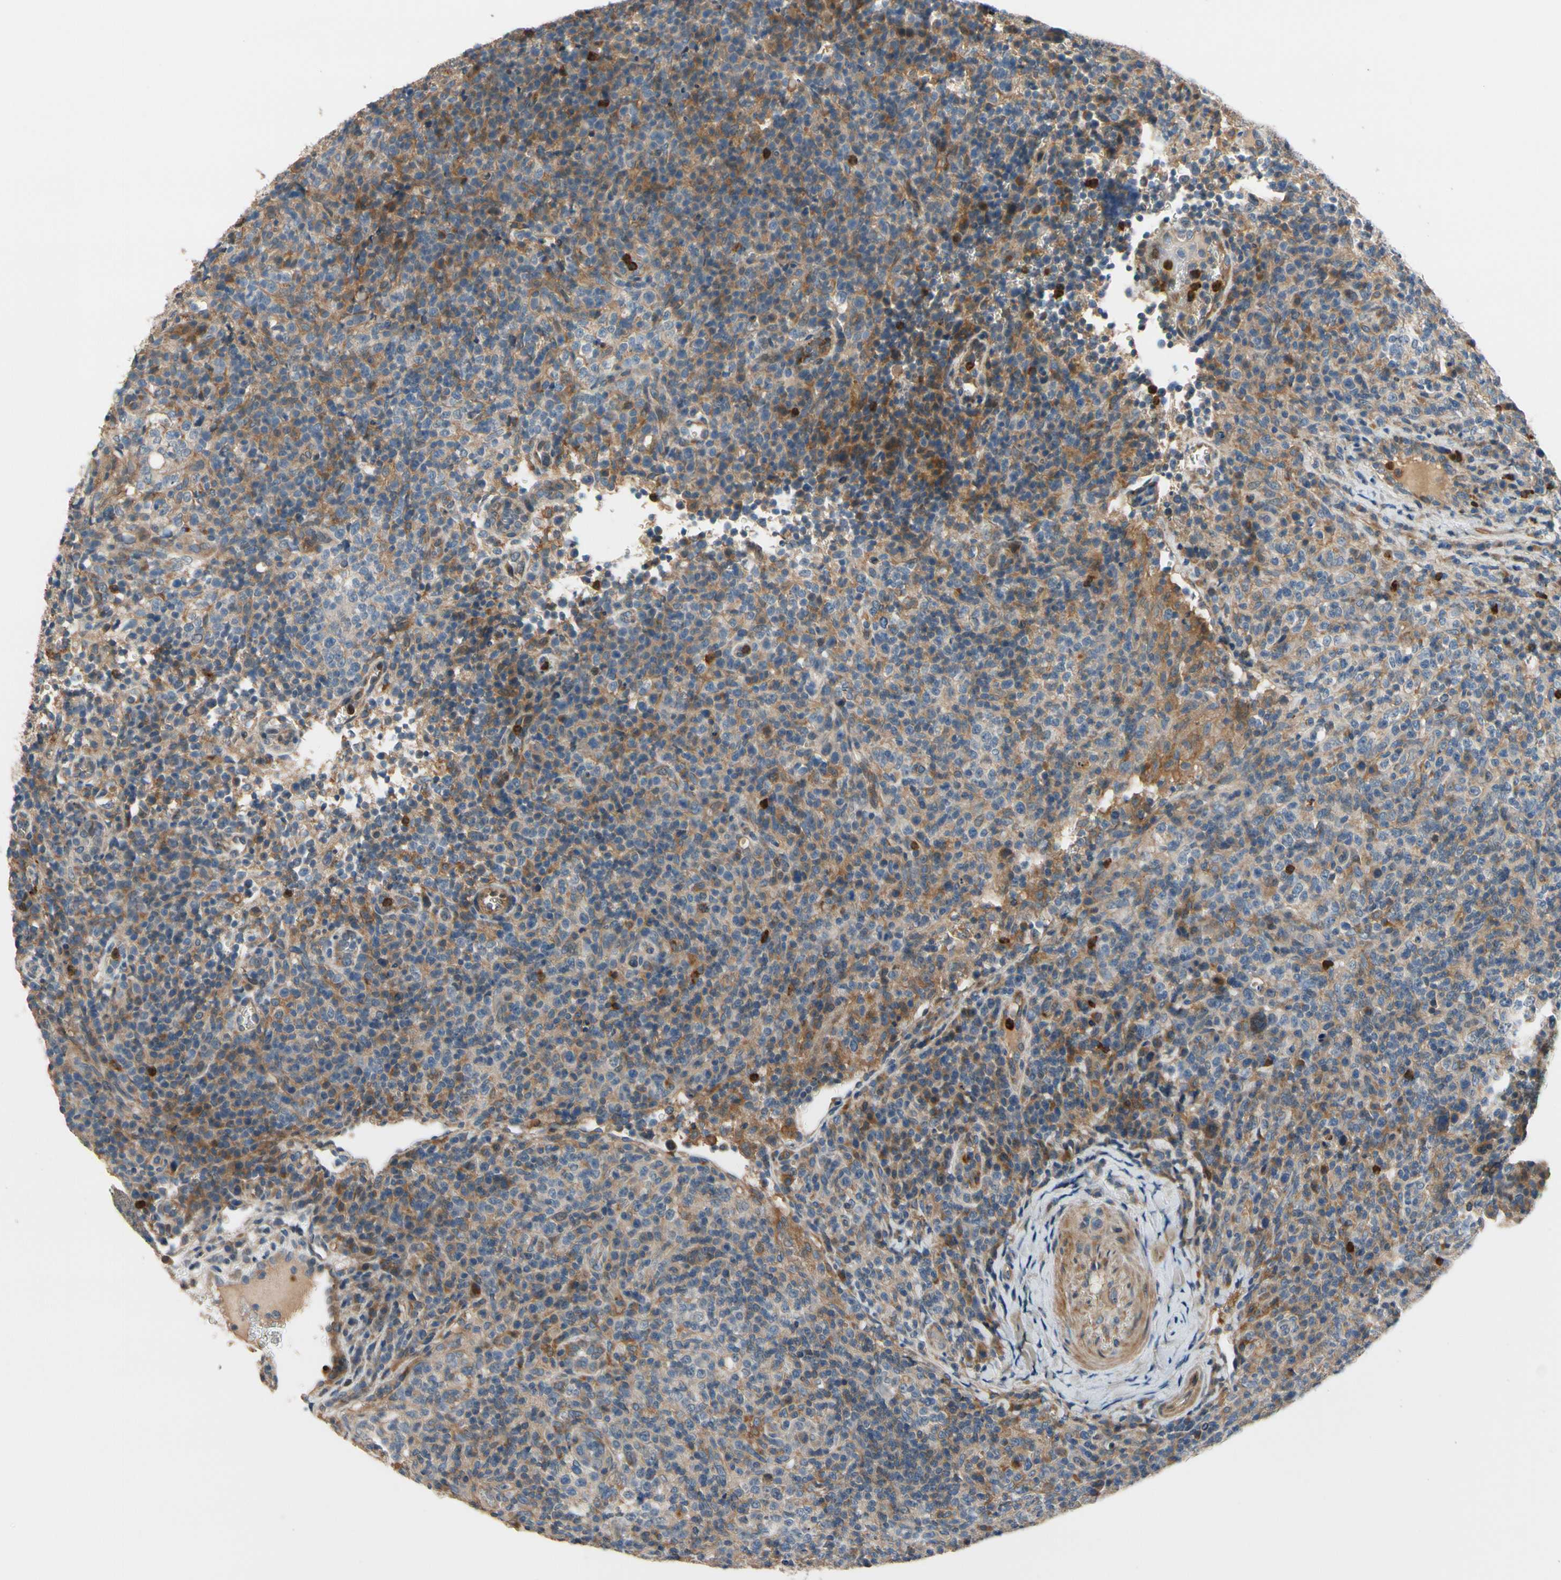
{"staining": {"intensity": "weak", "quantity": "<25%", "location": "cytoplasmic/membranous"}, "tissue": "lymphoma", "cell_type": "Tumor cells", "image_type": "cancer", "snomed": [{"axis": "morphology", "description": "Malignant lymphoma, non-Hodgkin's type, High grade"}, {"axis": "topography", "description": "Lymph node"}], "caption": "The image reveals no staining of tumor cells in high-grade malignant lymphoma, non-Hodgkin's type.", "gene": "SIGLEC5", "patient": {"sex": "female", "age": 76}}